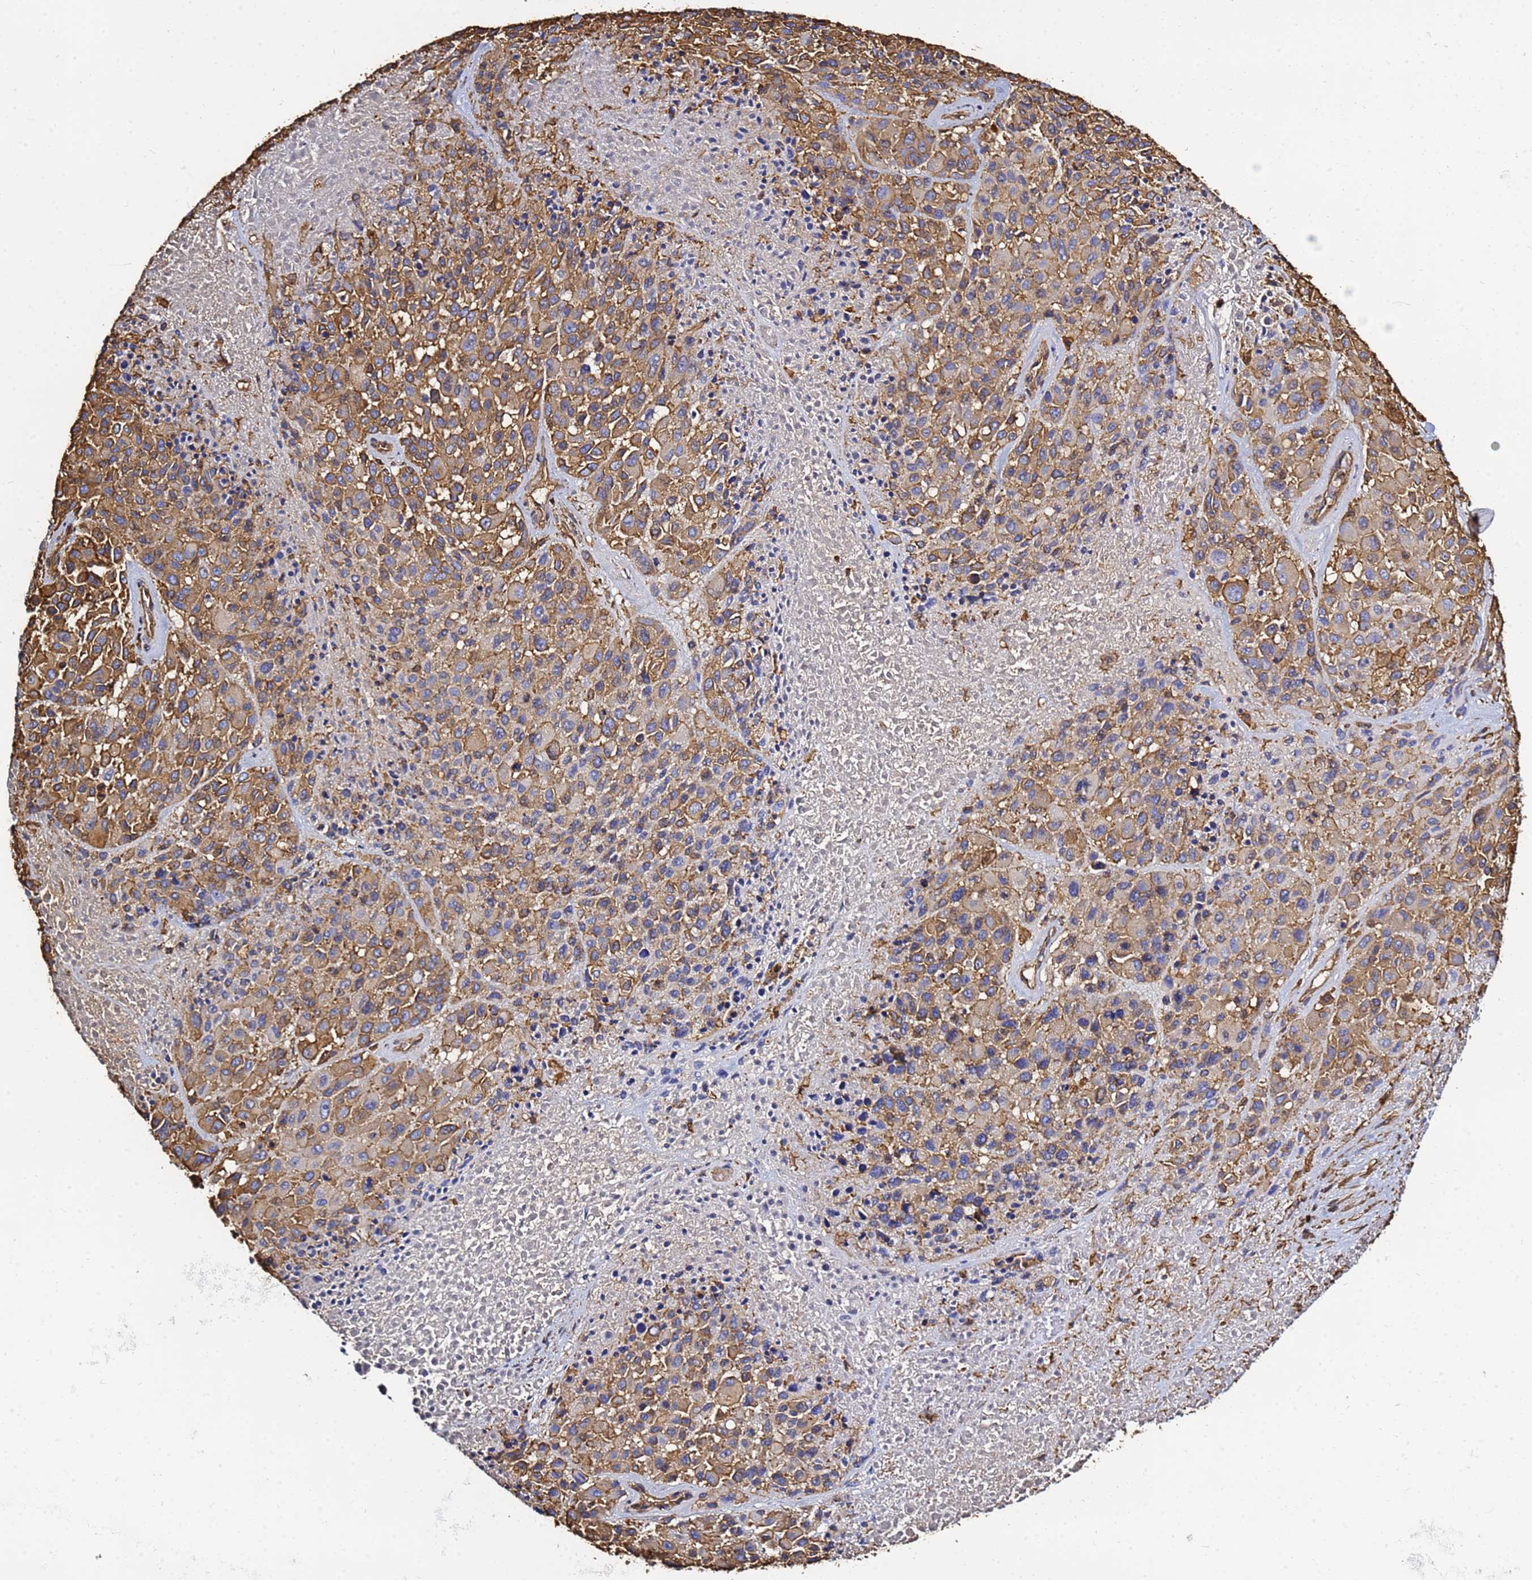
{"staining": {"intensity": "moderate", "quantity": "25%-75%", "location": "cytoplasmic/membranous"}, "tissue": "melanoma", "cell_type": "Tumor cells", "image_type": "cancer", "snomed": [{"axis": "morphology", "description": "Malignant melanoma, Metastatic site"}, {"axis": "topography", "description": "Skin"}], "caption": "Immunohistochemical staining of malignant melanoma (metastatic site) displays medium levels of moderate cytoplasmic/membranous protein expression in approximately 25%-75% of tumor cells.", "gene": "ACTB", "patient": {"sex": "female", "age": 81}}